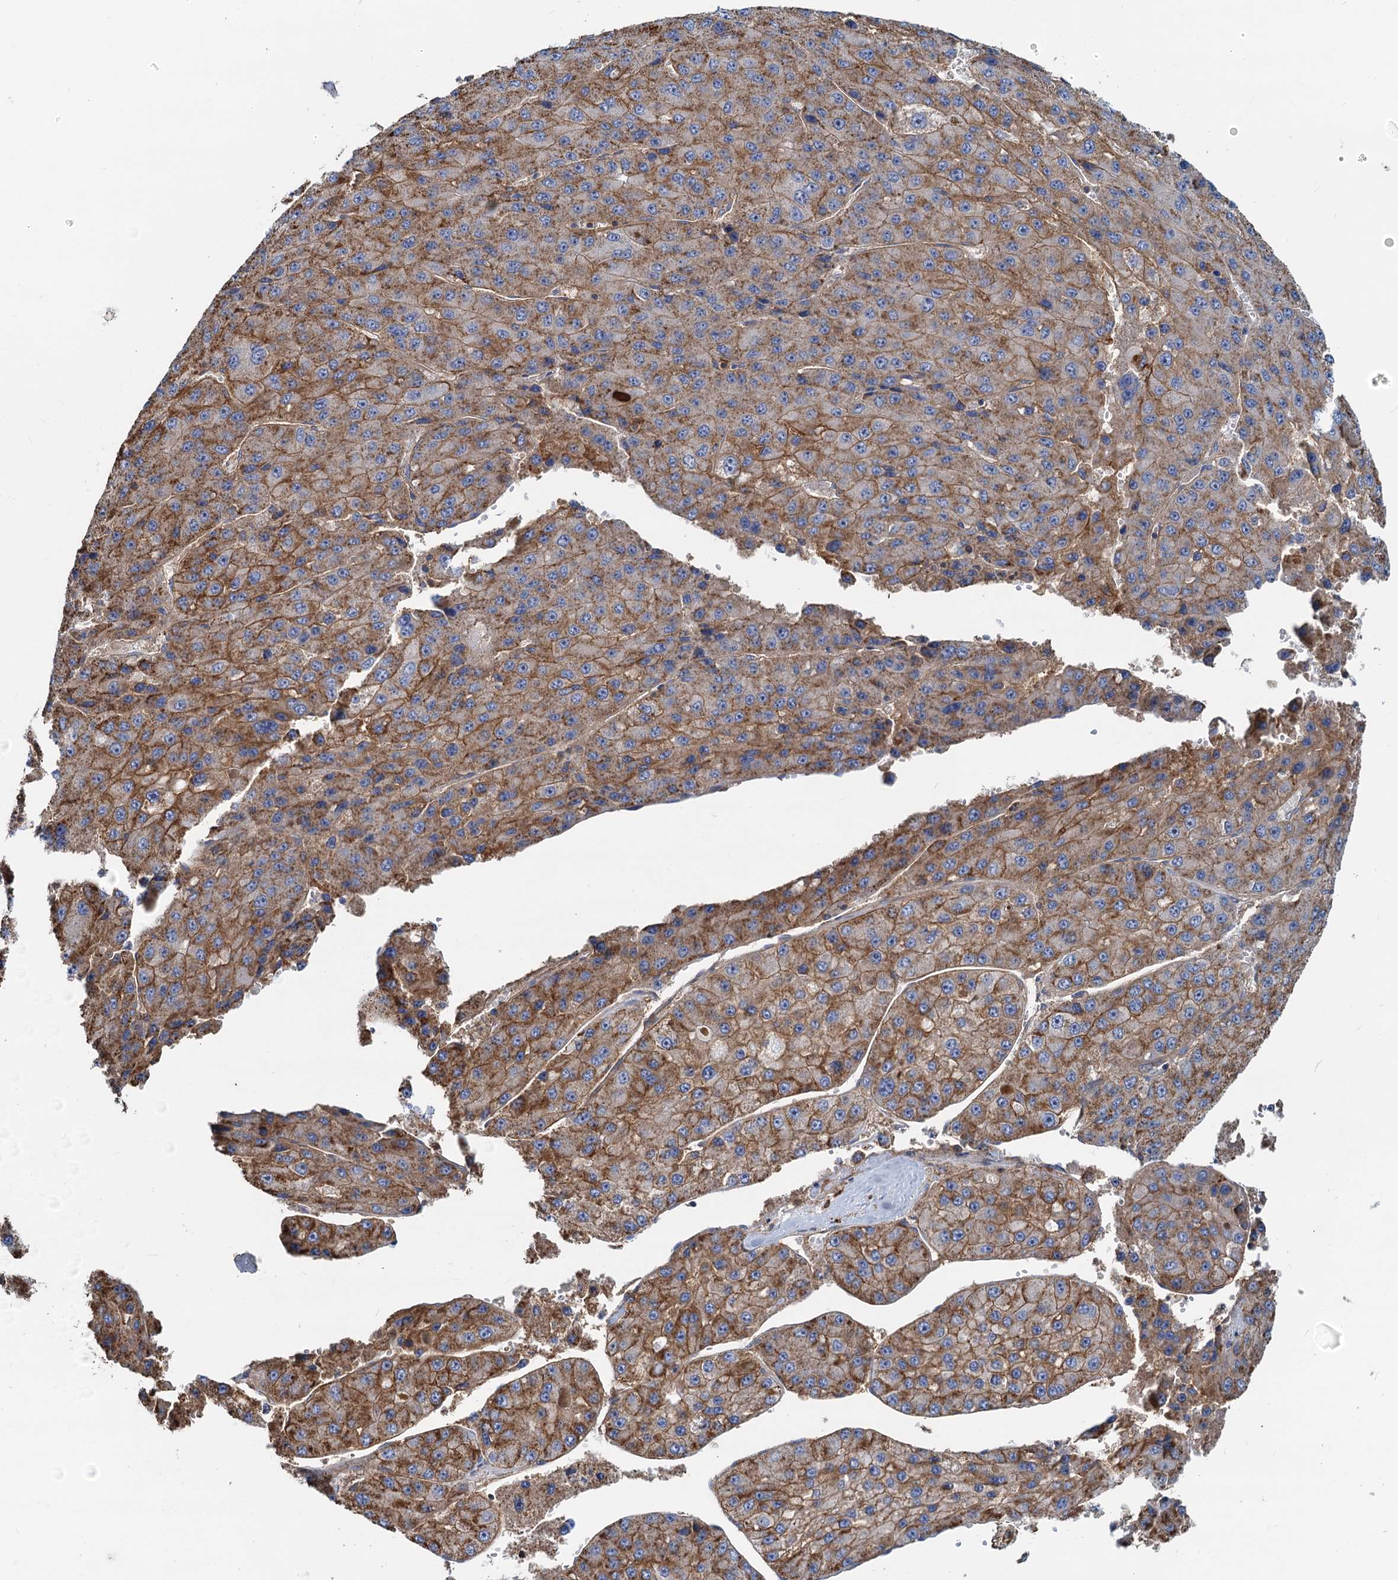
{"staining": {"intensity": "moderate", "quantity": ">75%", "location": "cytoplasmic/membranous"}, "tissue": "liver cancer", "cell_type": "Tumor cells", "image_type": "cancer", "snomed": [{"axis": "morphology", "description": "Carcinoma, Hepatocellular, NOS"}, {"axis": "topography", "description": "Liver"}], "caption": "A micrograph of human liver cancer stained for a protein displays moderate cytoplasmic/membranous brown staining in tumor cells. The staining was performed using DAB (3,3'-diaminobenzidine), with brown indicating positive protein expression. Nuclei are stained blue with hematoxylin.", "gene": "LNX2", "patient": {"sex": "female", "age": 73}}